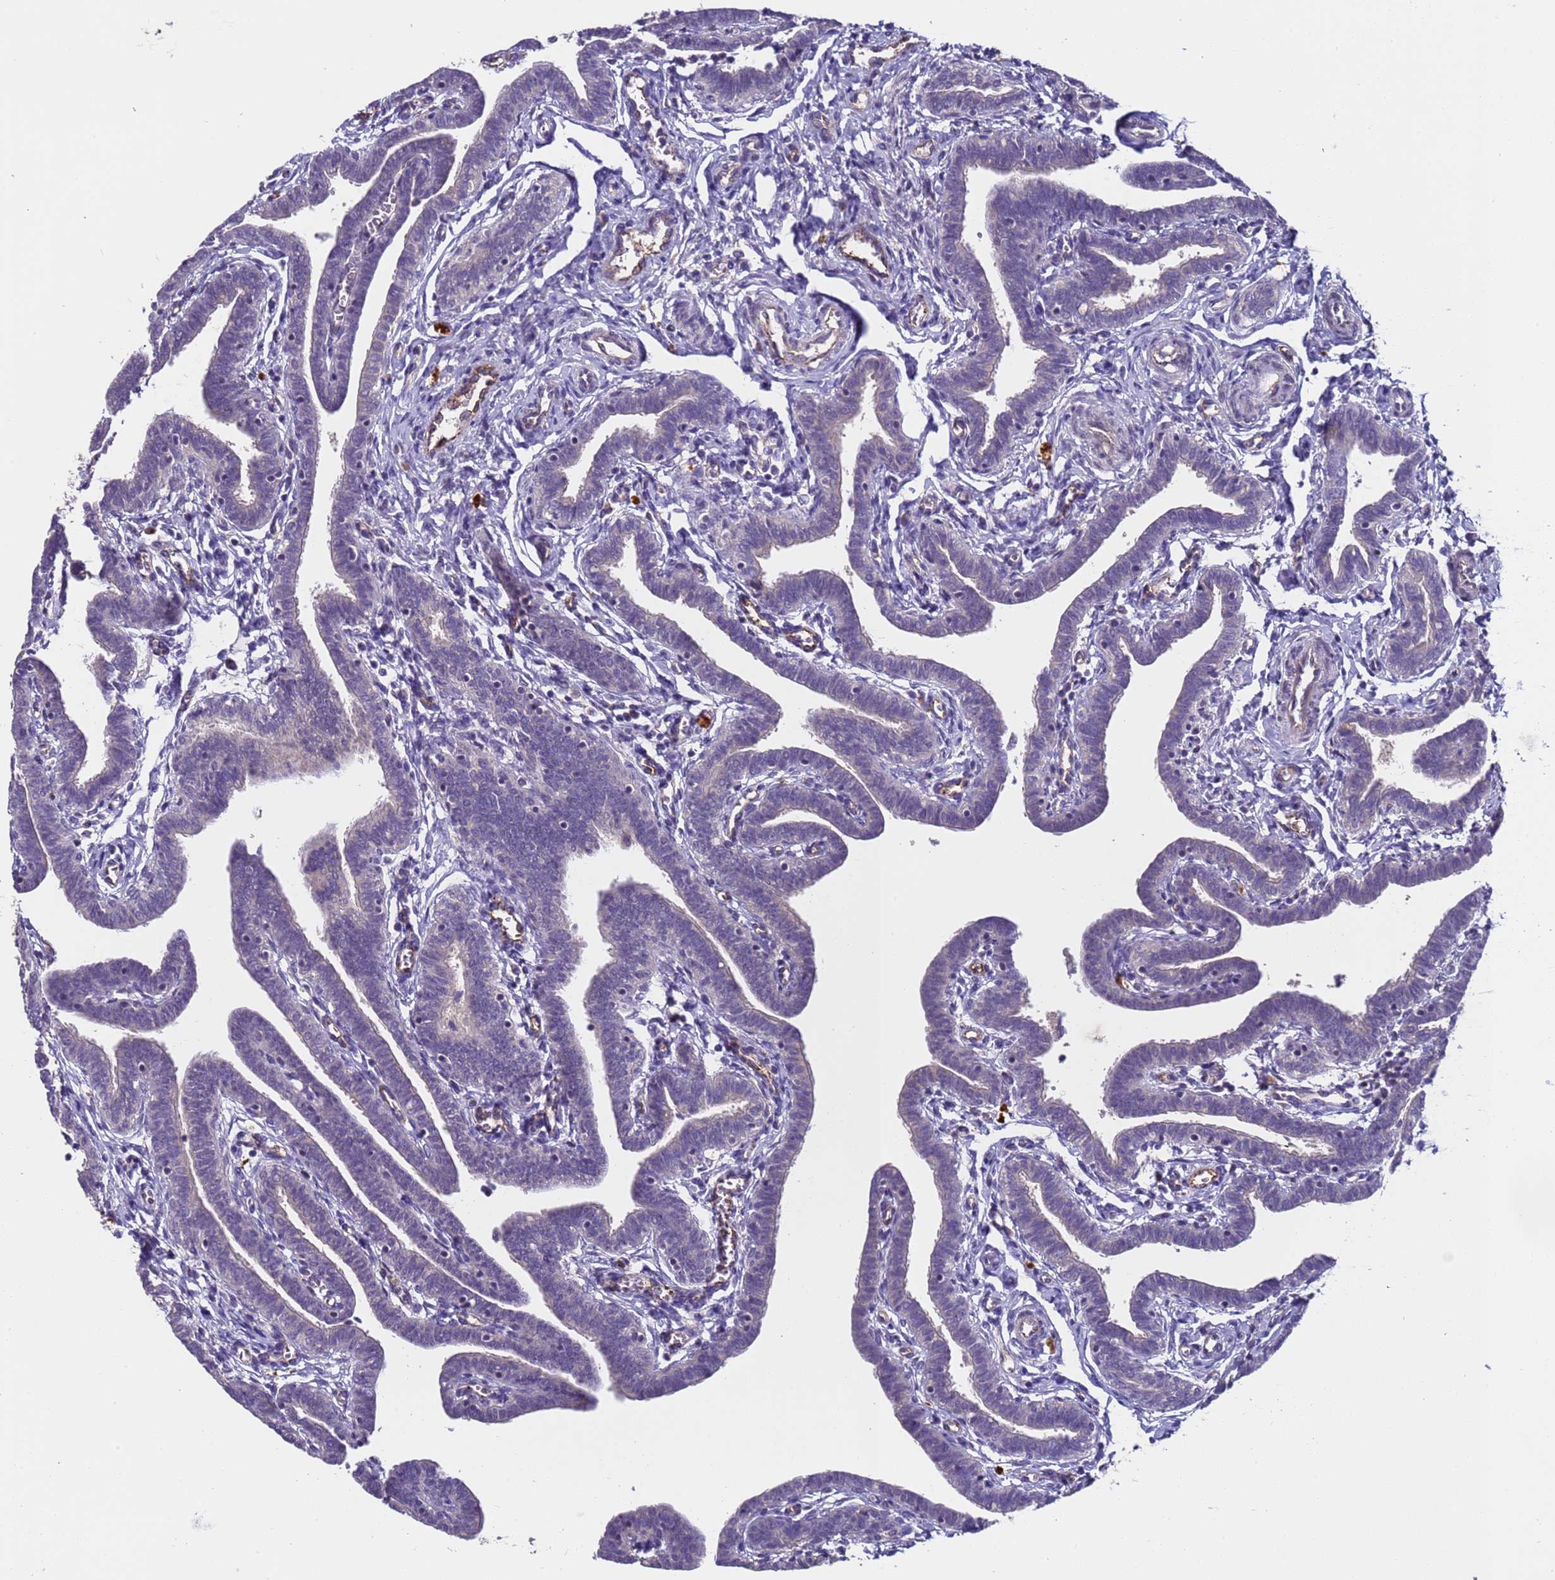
{"staining": {"intensity": "weak", "quantity": "<25%", "location": "cytoplasmic/membranous"}, "tissue": "fallopian tube", "cell_type": "Glandular cells", "image_type": "normal", "snomed": [{"axis": "morphology", "description": "Normal tissue, NOS"}, {"axis": "topography", "description": "Fallopian tube"}], "caption": "Photomicrograph shows no protein positivity in glandular cells of normal fallopian tube.", "gene": "ZNF248", "patient": {"sex": "female", "age": 36}}